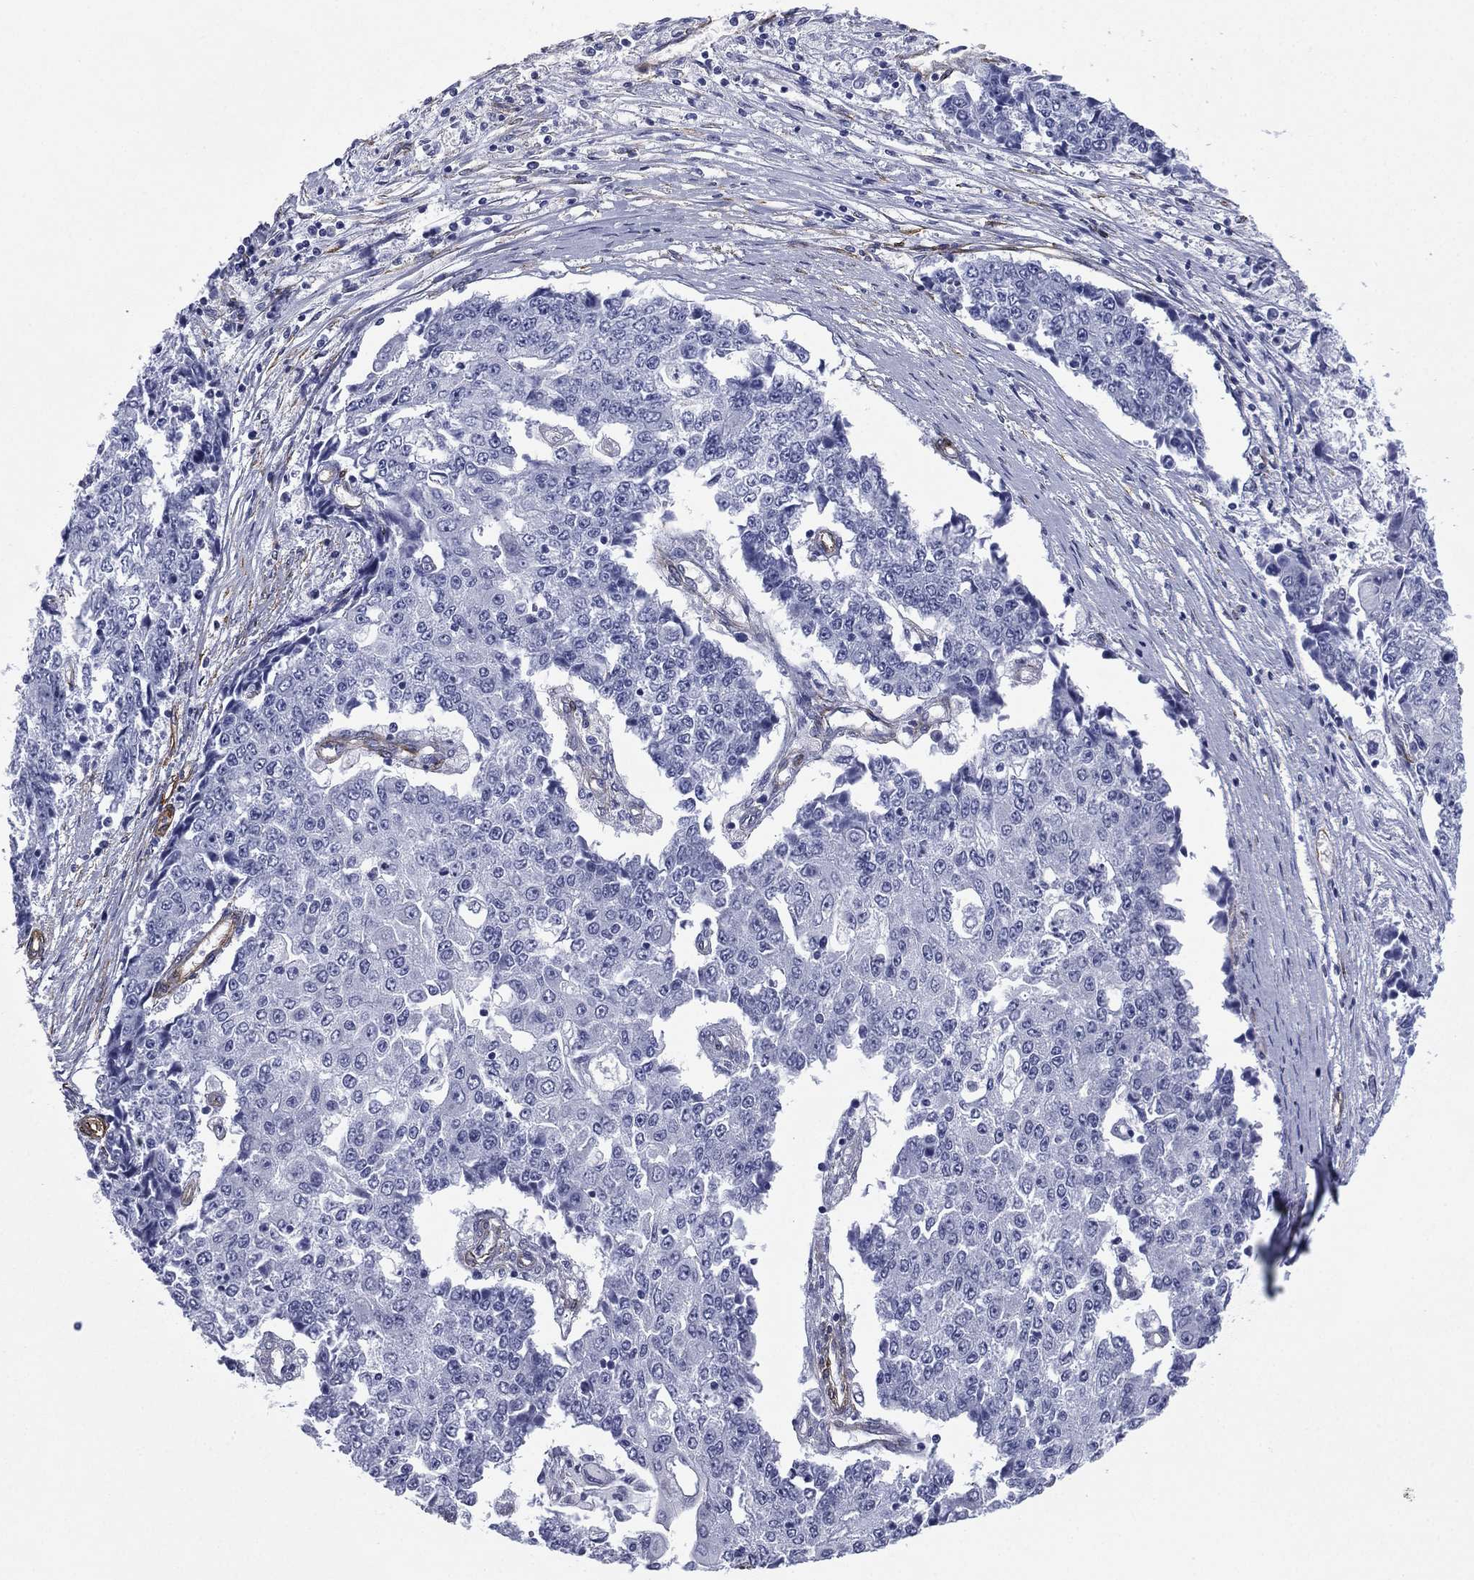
{"staining": {"intensity": "negative", "quantity": "none", "location": "none"}, "tissue": "ovarian cancer", "cell_type": "Tumor cells", "image_type": "cancer", "snomed": [{"axis": "morphology", "description": "Carcinoma, endometroid"}, {"axis": "topography", "description": "Ovary"}], "caption": "This is a micrograph of immunohistochemistry staining of ovarian endometroid carcinoma, which shows no positivity in tumor cells.", "gene": "CAVIN3", "patient": {"sex": "female", "age": 42}}